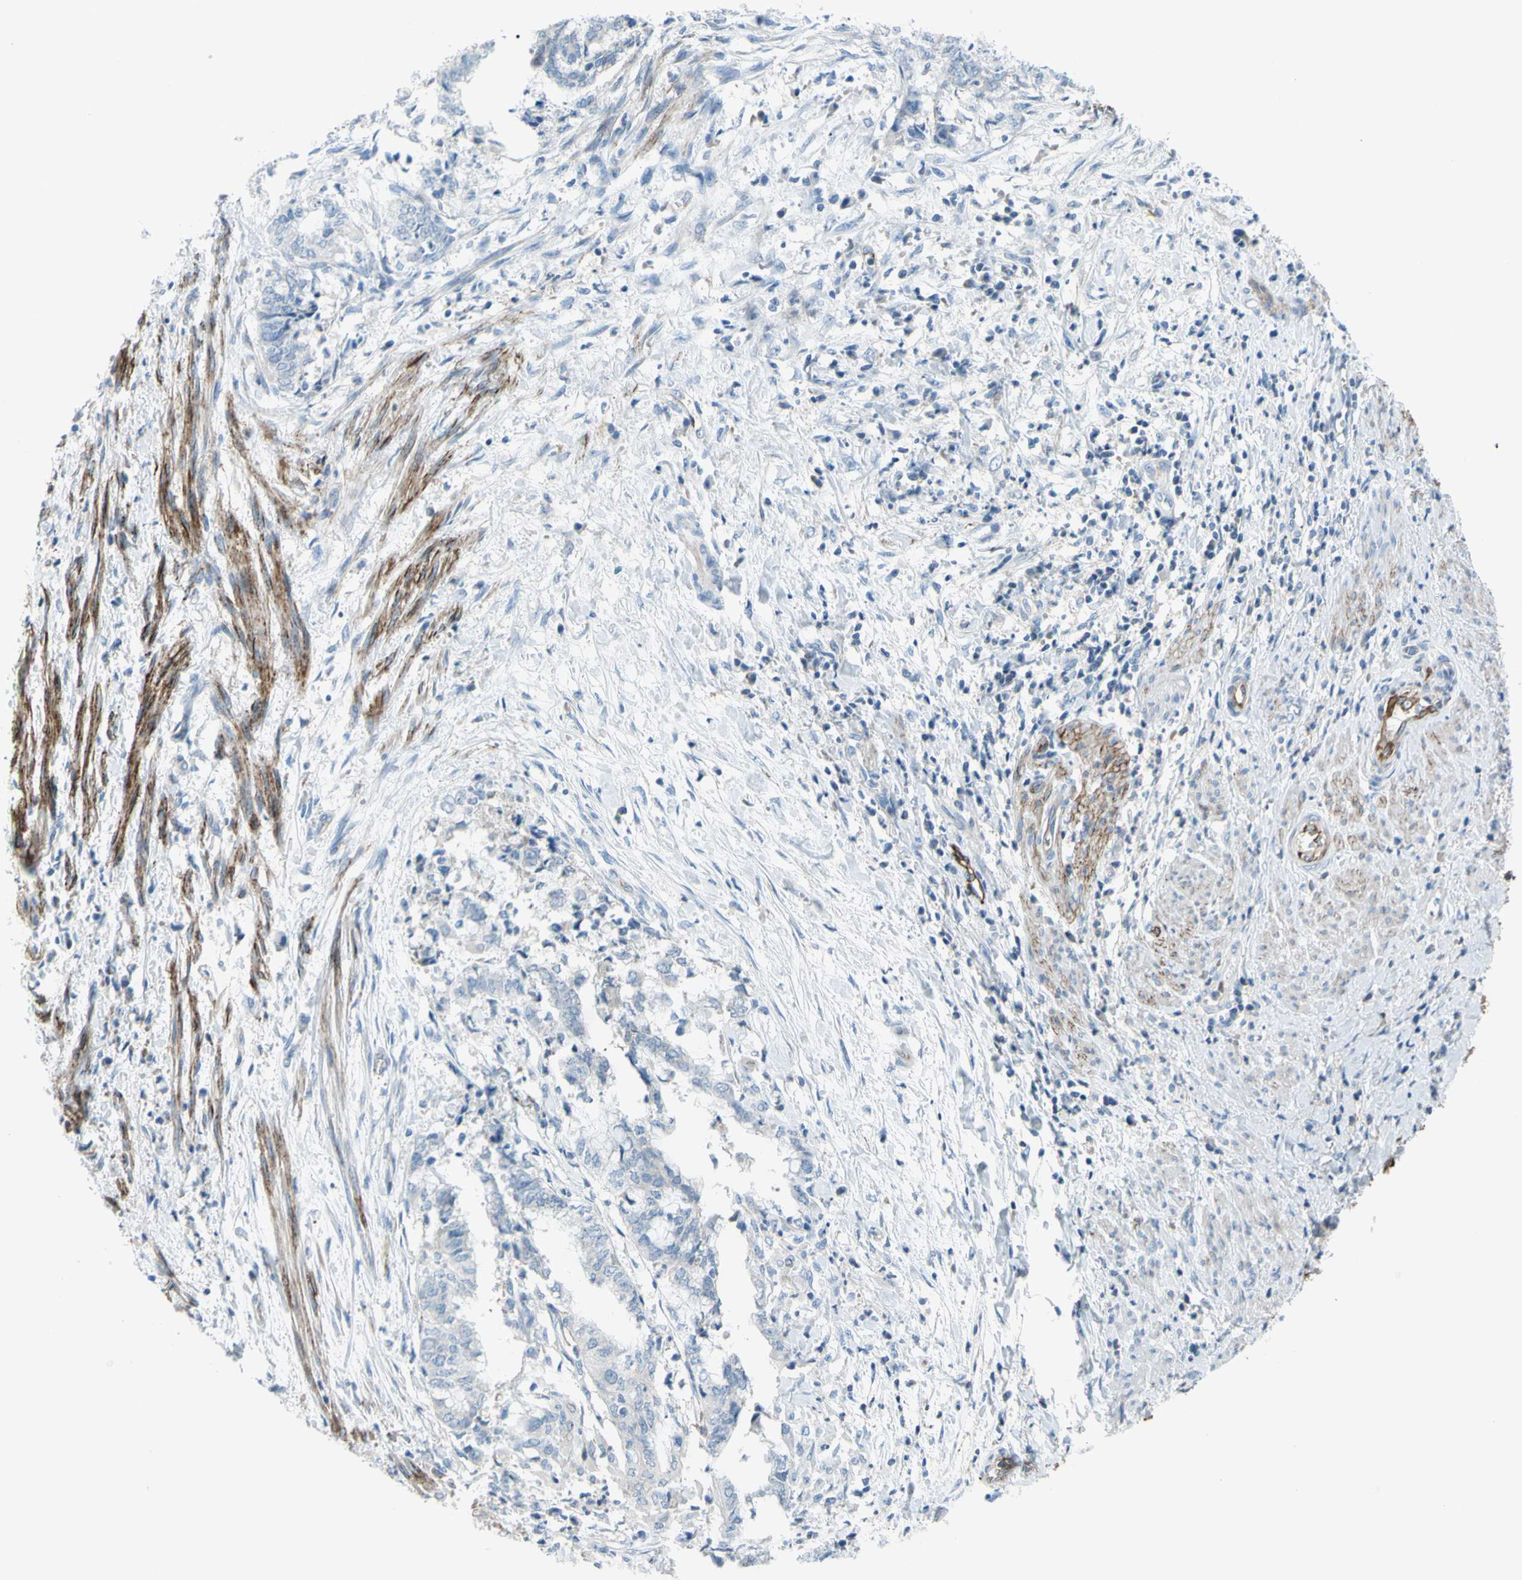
{"staining": {"intensity": "negative", "quantity": "none", "location": "none"}, "tissue": "endometrial cancer", "cell_type": "Tumor cells", "image_type": "cancer", "snomed": [{"axis": "morphology", "description": "Necrosis, NOS"}, {"axis": "morphology", "description": "Adenocarcinoma, NOS"}, {"axis": "topography", "description": "Endometrium"}], "caption": "Tumor cells show no significant staining in adenocarcinoma (endometrial).", "gene": "PRRG2", "patient": {"sex": "female", "age": 79}}